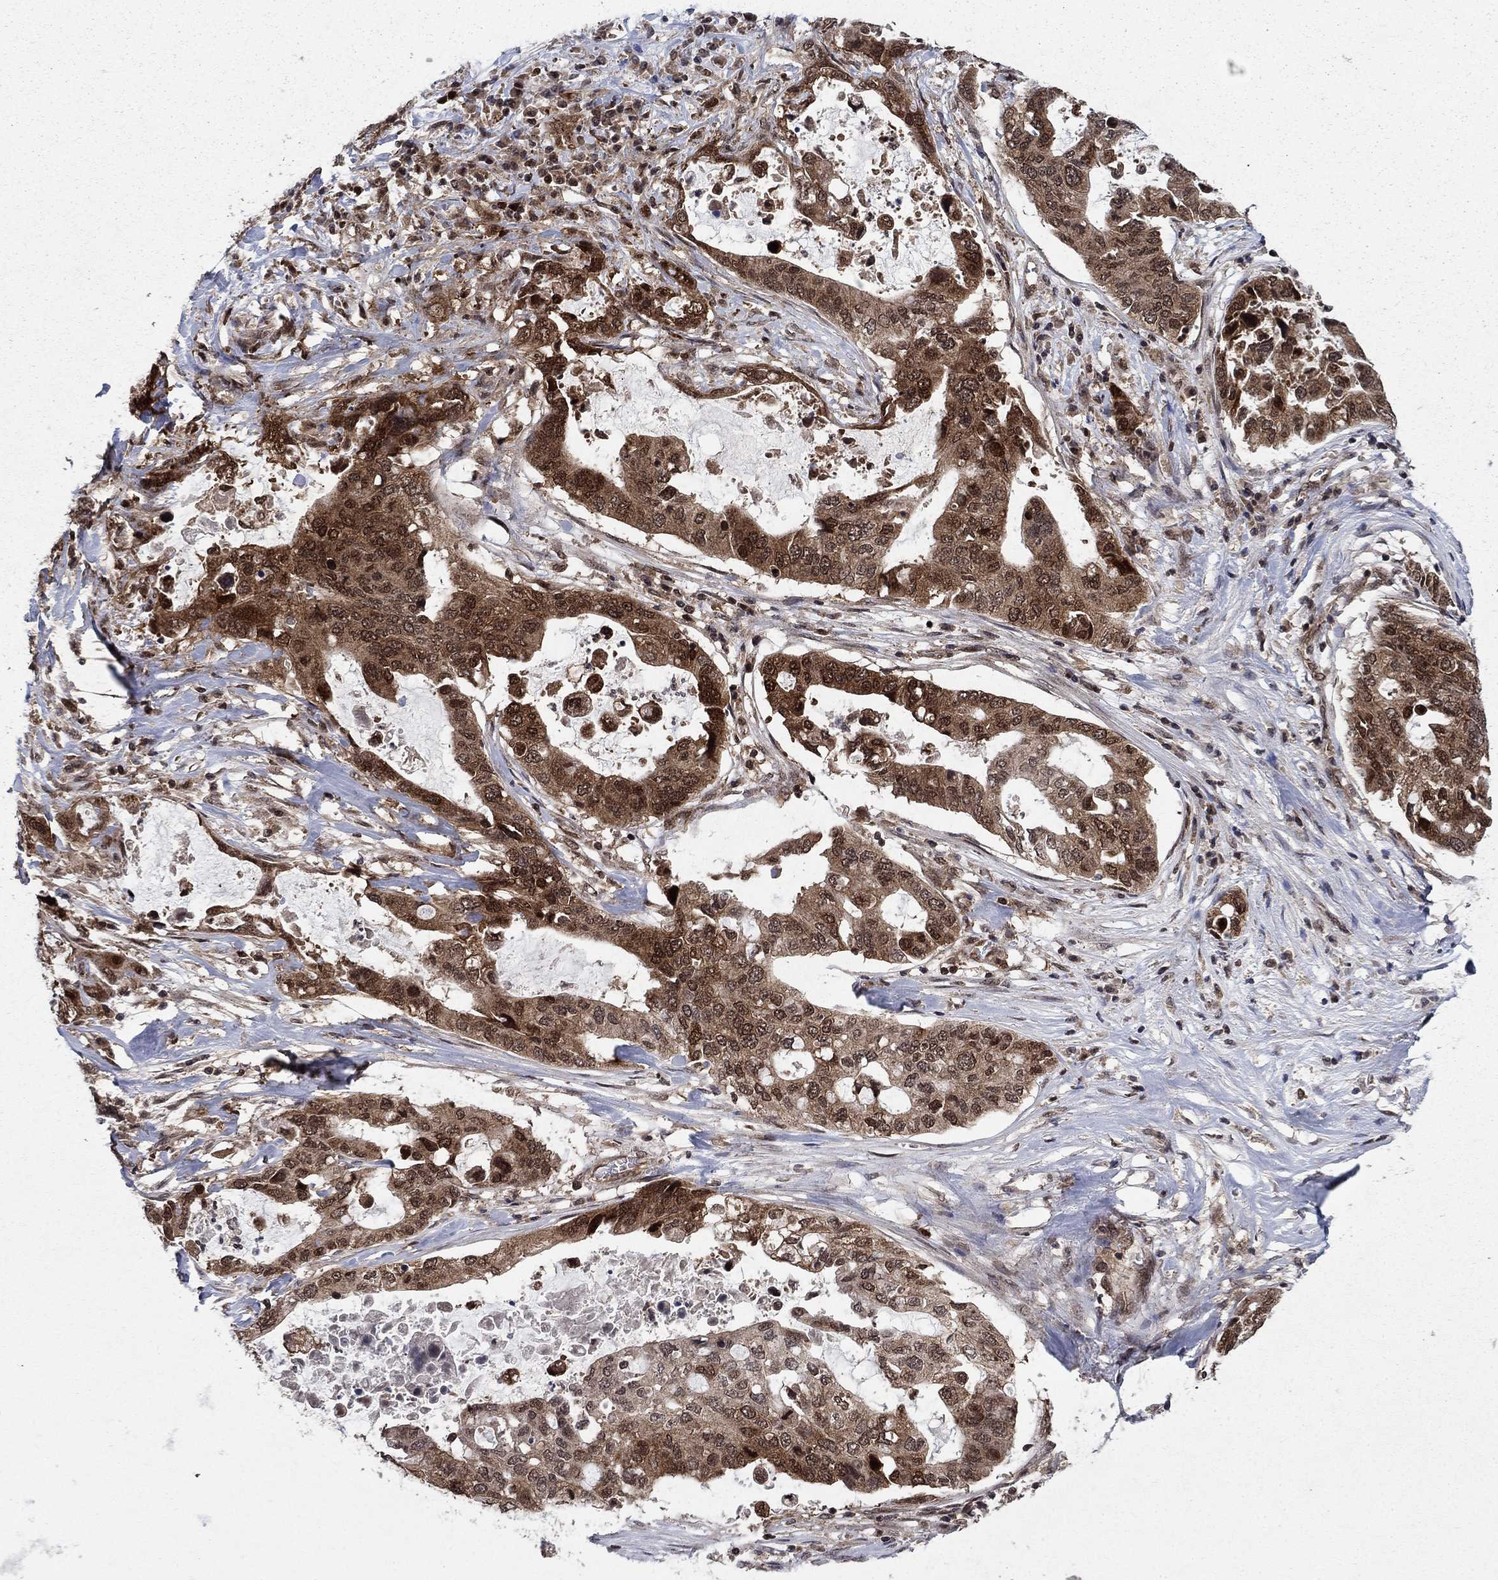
{"staining": {"intensity": "strong", "quantity": "25%-75%", "location": "cytoplasmic/membranous,nuclear"}, "tissue": "stomach cancer", "cell_type": "Tumor cells", "image_type": "cancer", "snomed": [{"axis": "morphology", "description": "Adenocarcinoma, NOS"}, {"axis": "topography", "description": "Stomach"}], "caption": "Stomach adenocarcinoma stained with a brown dye displays strong cytoplasmic/membranous and nuclear positive expression in approximately 25%-75% of tumor cells.", "gene": "DNAJA1", "patient": {"sex": "male", "age": 54}}